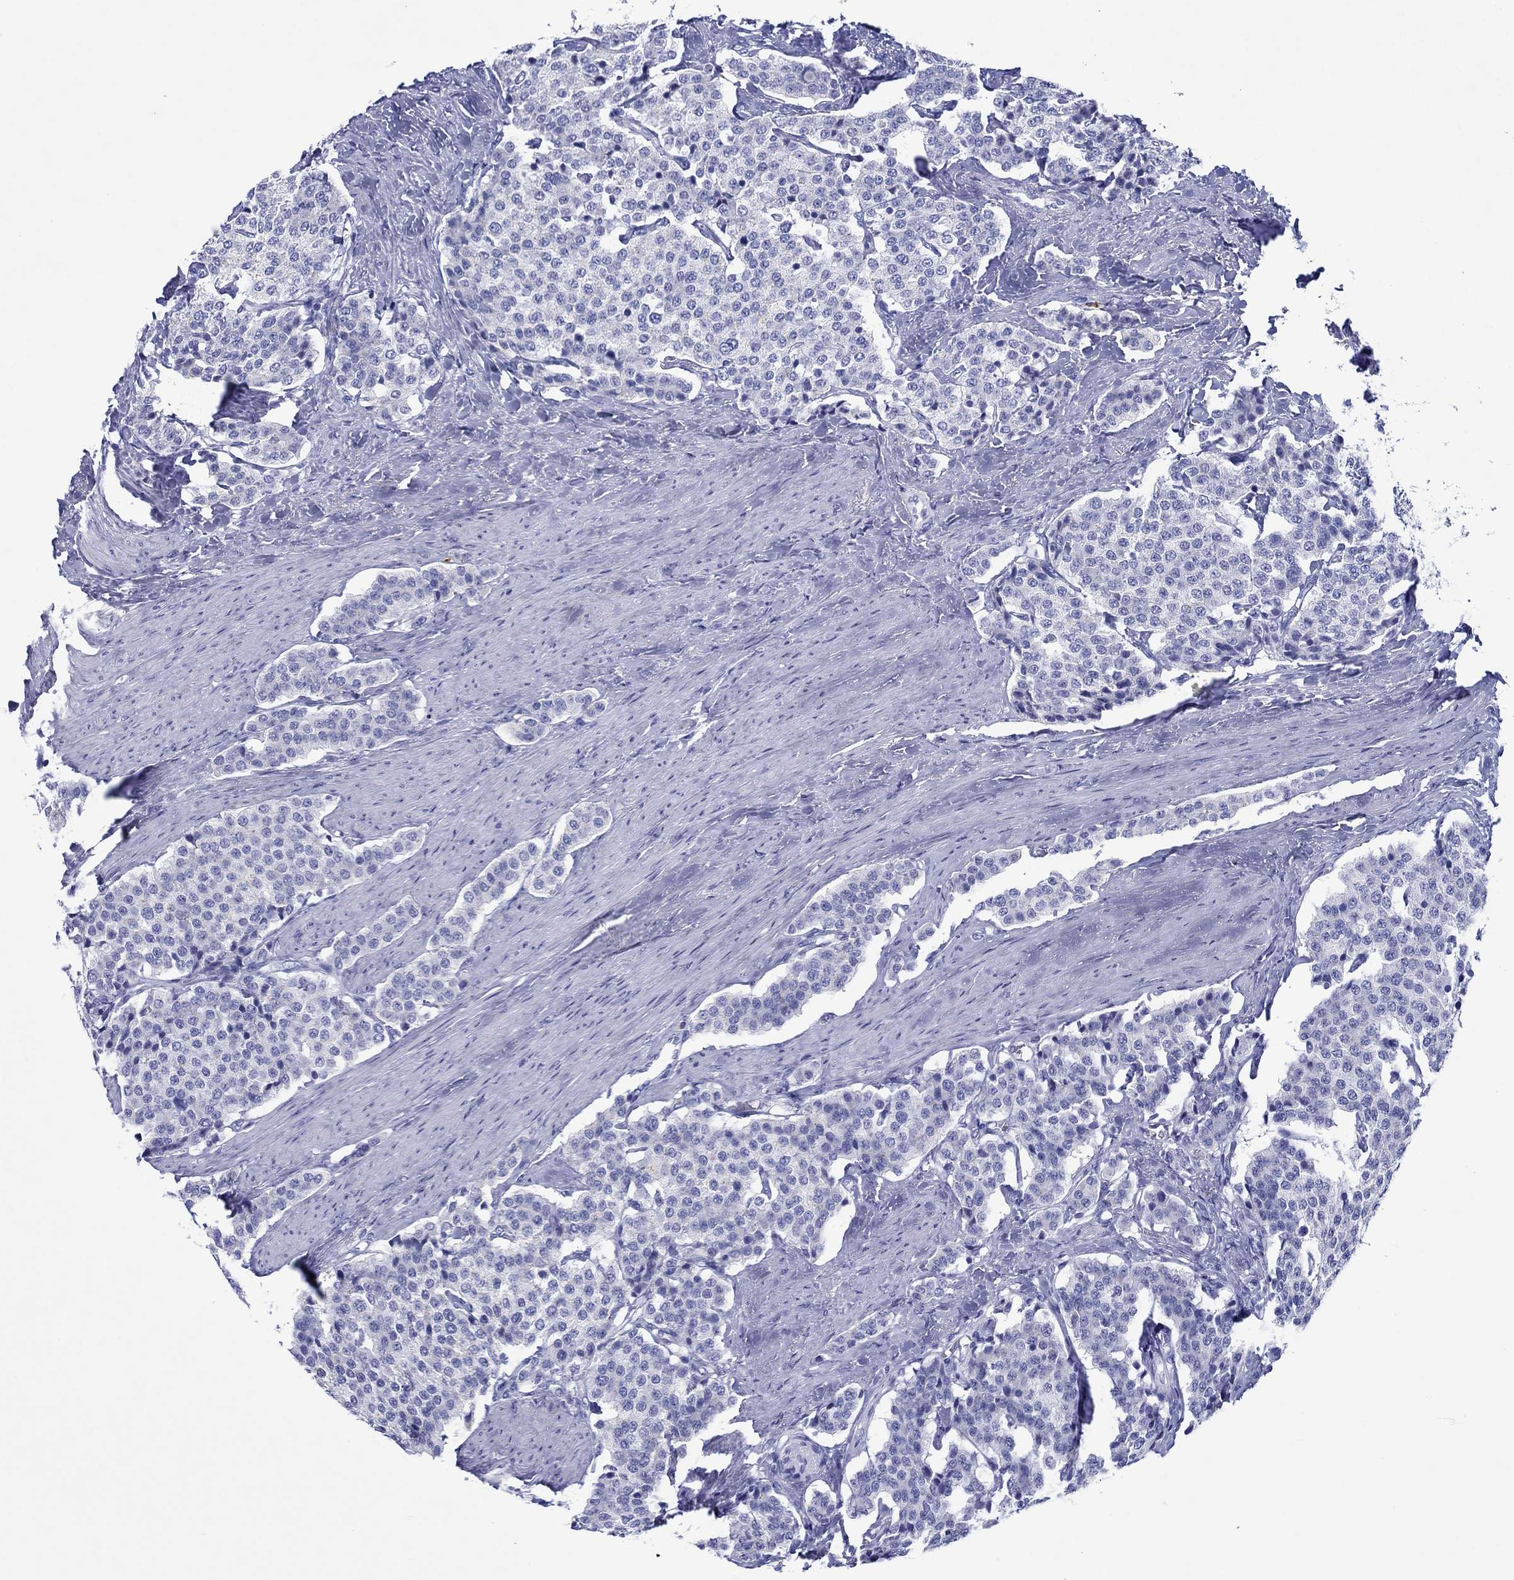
{"staining": {"intensity": "negative", "quantity": "none", "location": "none"}, "tissue": "carcinoid", "cell_type": "Tumor cells", "image_type": "cancer", "snomed": [{"axis": "morphology", "description": "Carcinoid, malignant, NOS"}, {"axis": "topography", "description": "Small intestine"}], "caption": "Immunohistochemistry image of human carcinoid stained for a protein (brown), which exhibits no positivity in tumor cells. (Stains: DAB IHC with hematoxylin counter stain, Microscopy: brightfield microscopy at high magnification).", "gene": "EPX", "patient": {"sex": "female", "age": 58}}